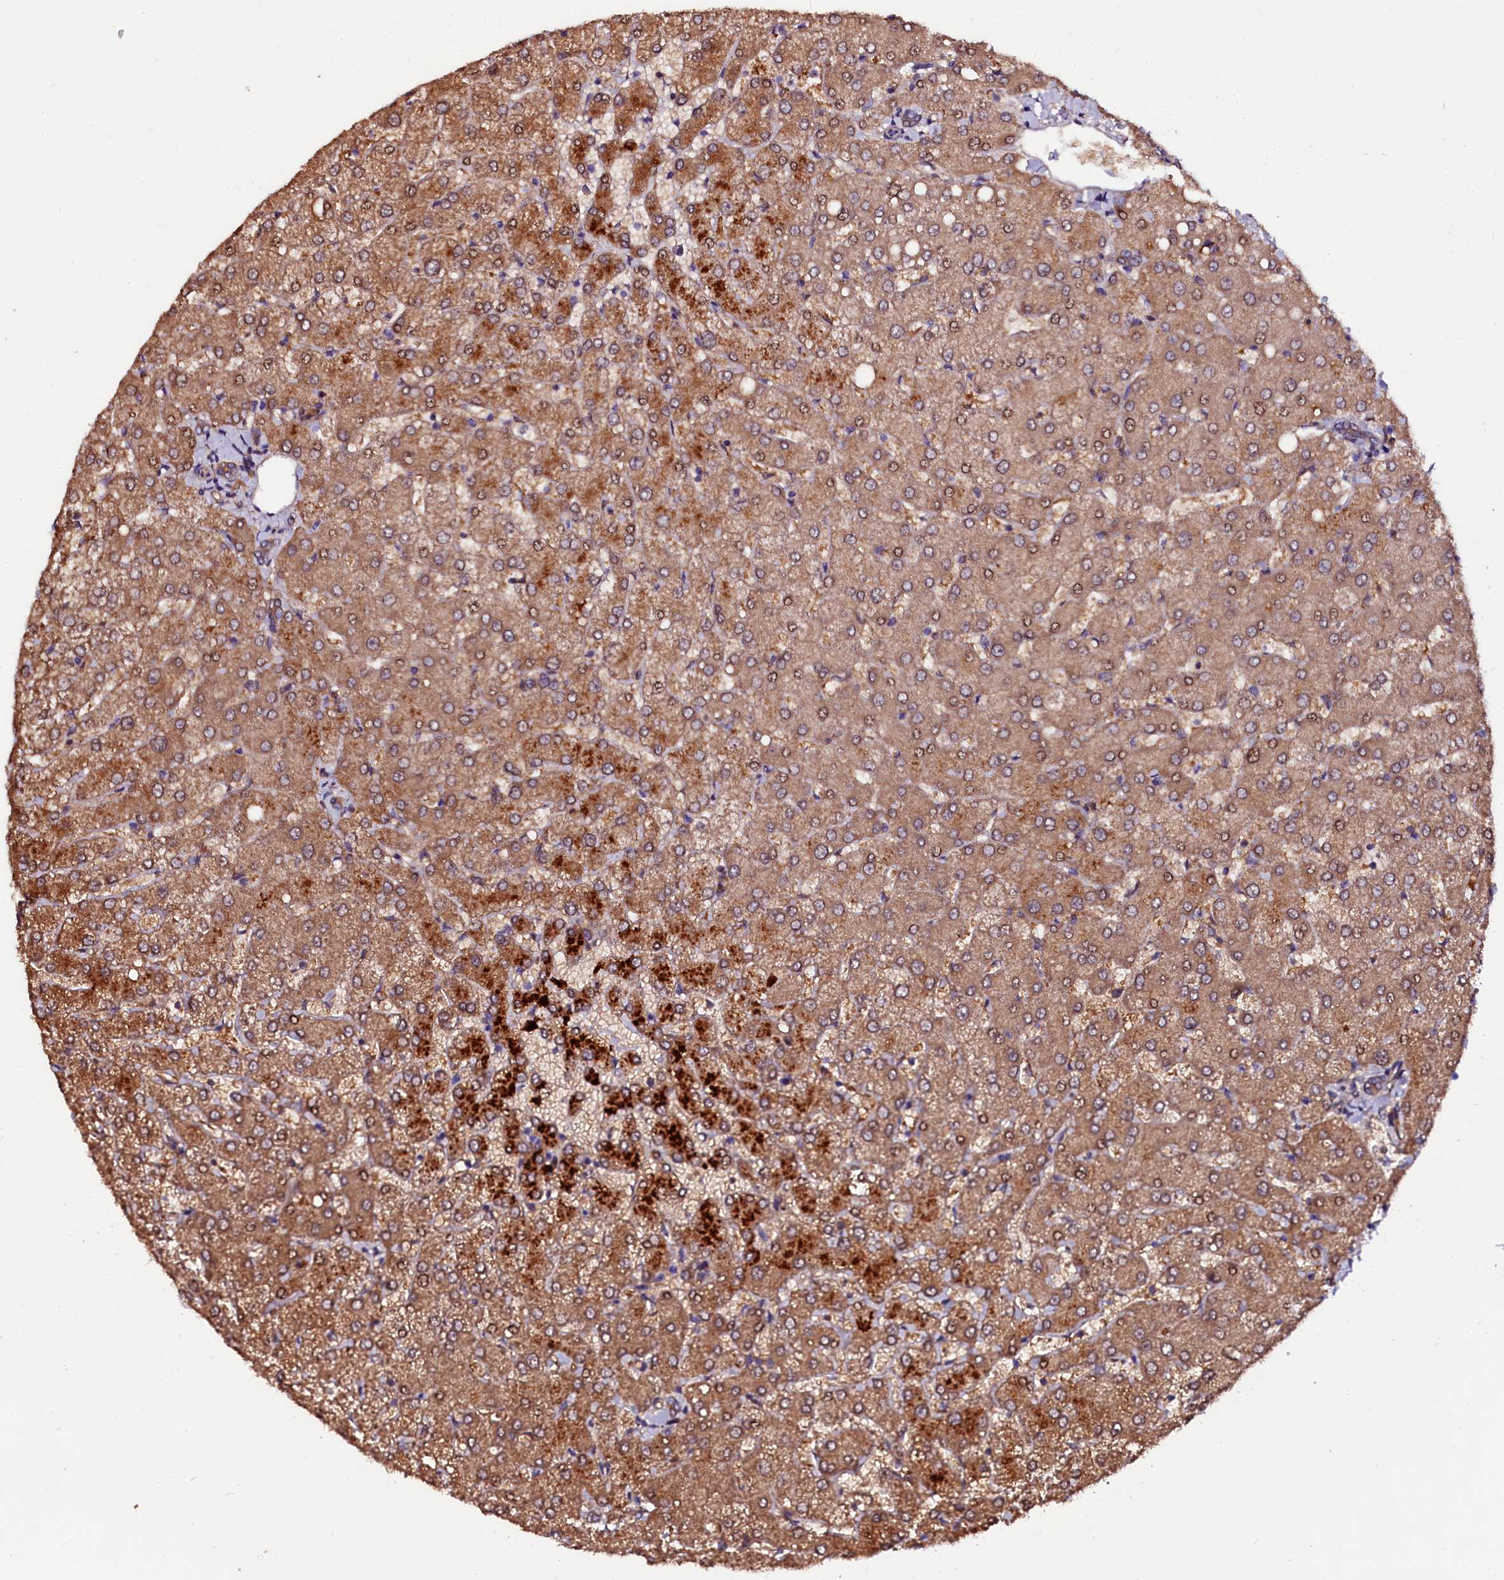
{"staining": {"intensity": "moderate", "quantity": ">75%", "location": "cytoplasmic/membranous"}, "tissue": "liver", "cell_type": "Cholangiocytes", "image_type": "normal", "snomed": [{"axis": "morphology", "description": "Normal tissue, NOS"}, {"axis": "topography", "description": "Liver"}], "caption": "Immunohistochemistry (IHC) of normal liver exhibits medium levels of moderate cytoplasmic/membranous expression in about >75% of cholangiocytes.", "gene": "APPL2", "patient": {"sex": "female", "age": 54}}